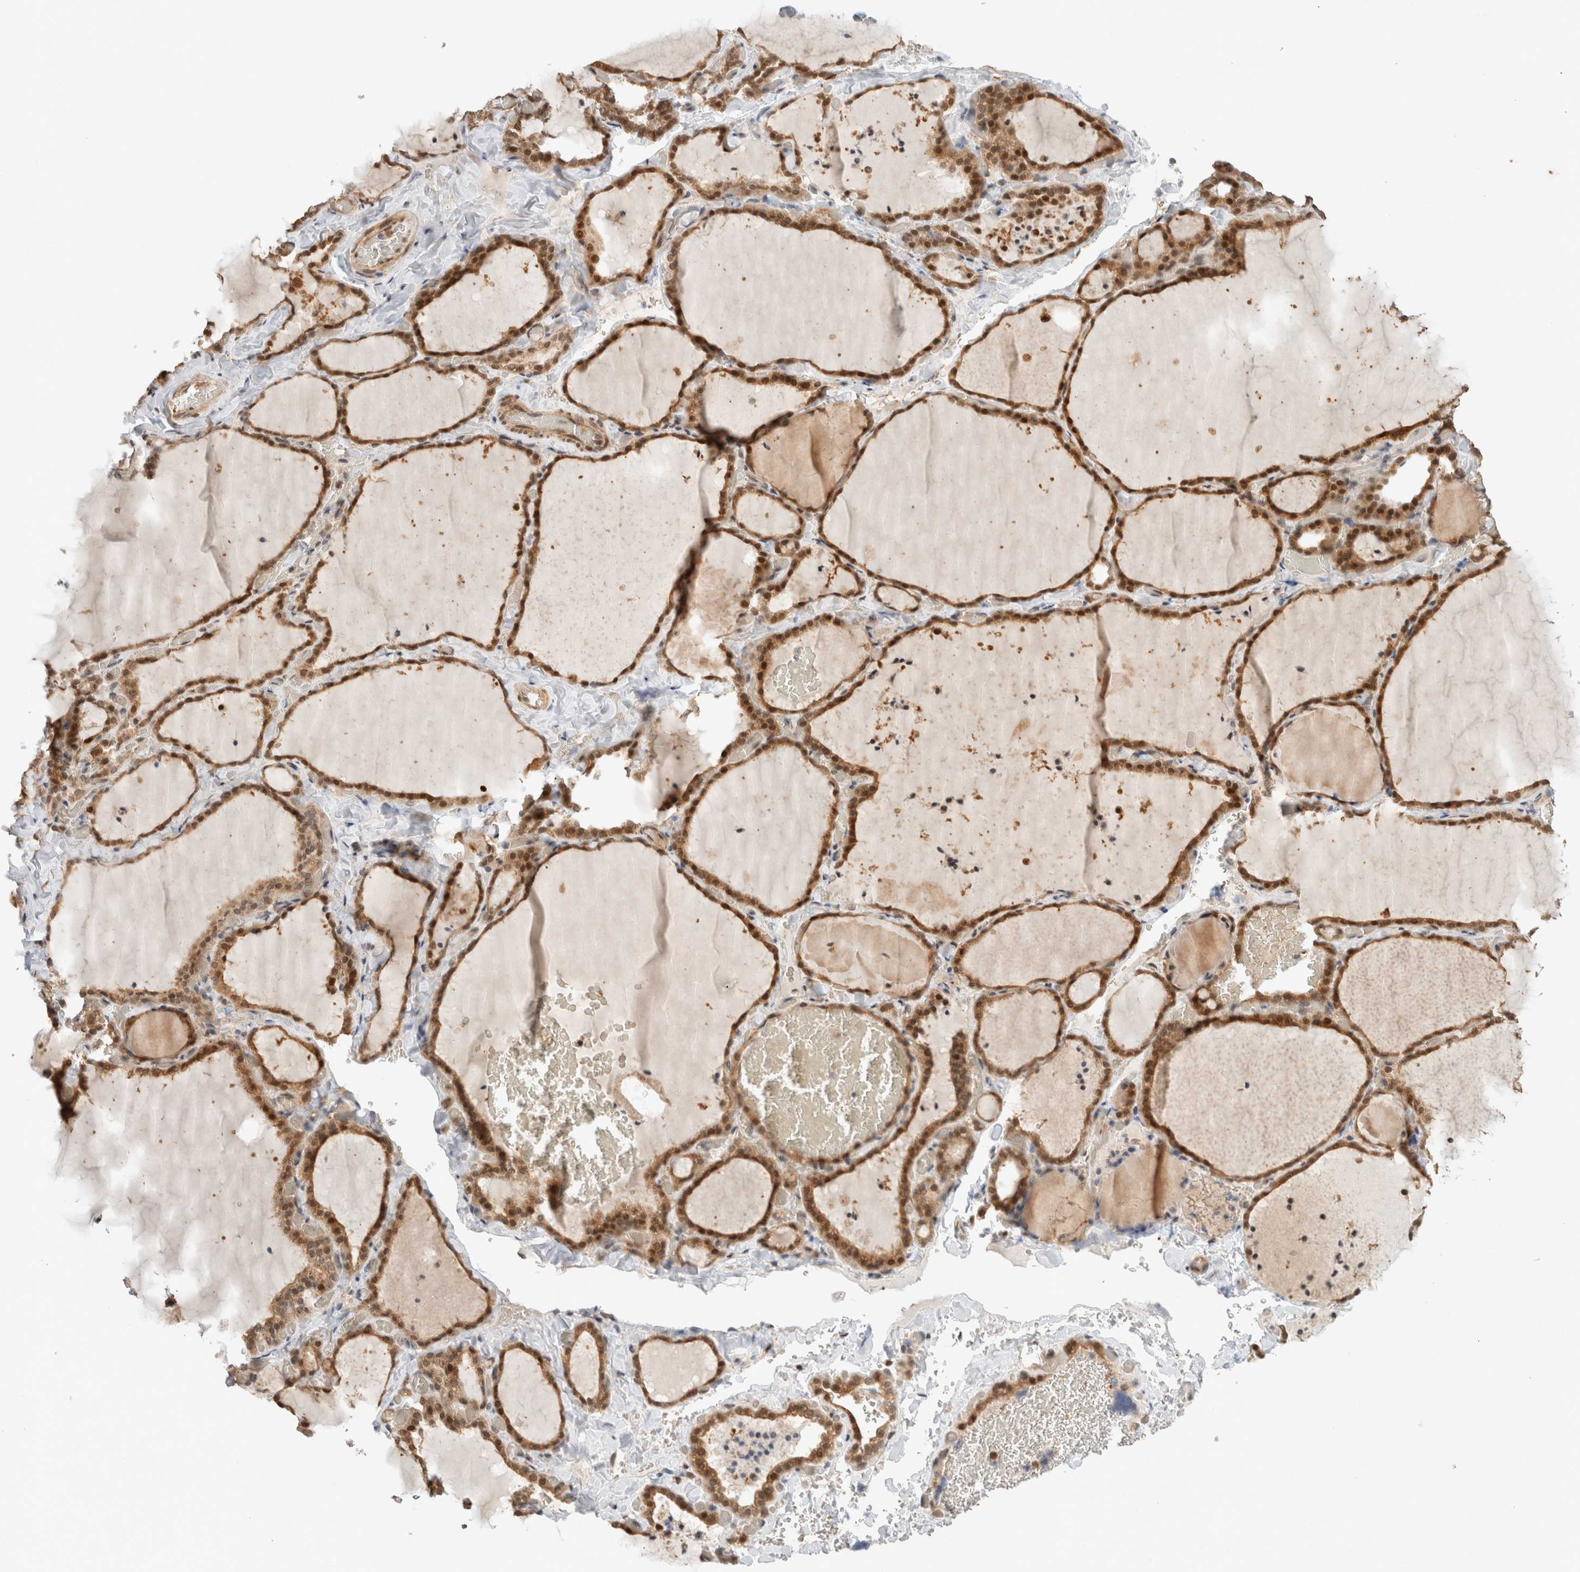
{"staining": {"intensity": "moderate", "quantity": ">75%", "location": "cytoplasmic/membranous,nuclear"}, "tissue": "thyroid gland", "cell_type": "Glandular cells", "image_type": "normal", "snomed": [{"axis": "morphology", "description": "Normal tissue, NOS"}, {"axis": "topography", "description": "Thyroid gland"}], "caption": "A micrograph showing moderate cytoplasmic/membranous,nuclear expression in approximately >75% of glandular cells in benign thyroid gland, as visualized by brown immunohistochemical staining.", "gene": "OTUD6B", "patient": {"sex": "female", "age": 22}}